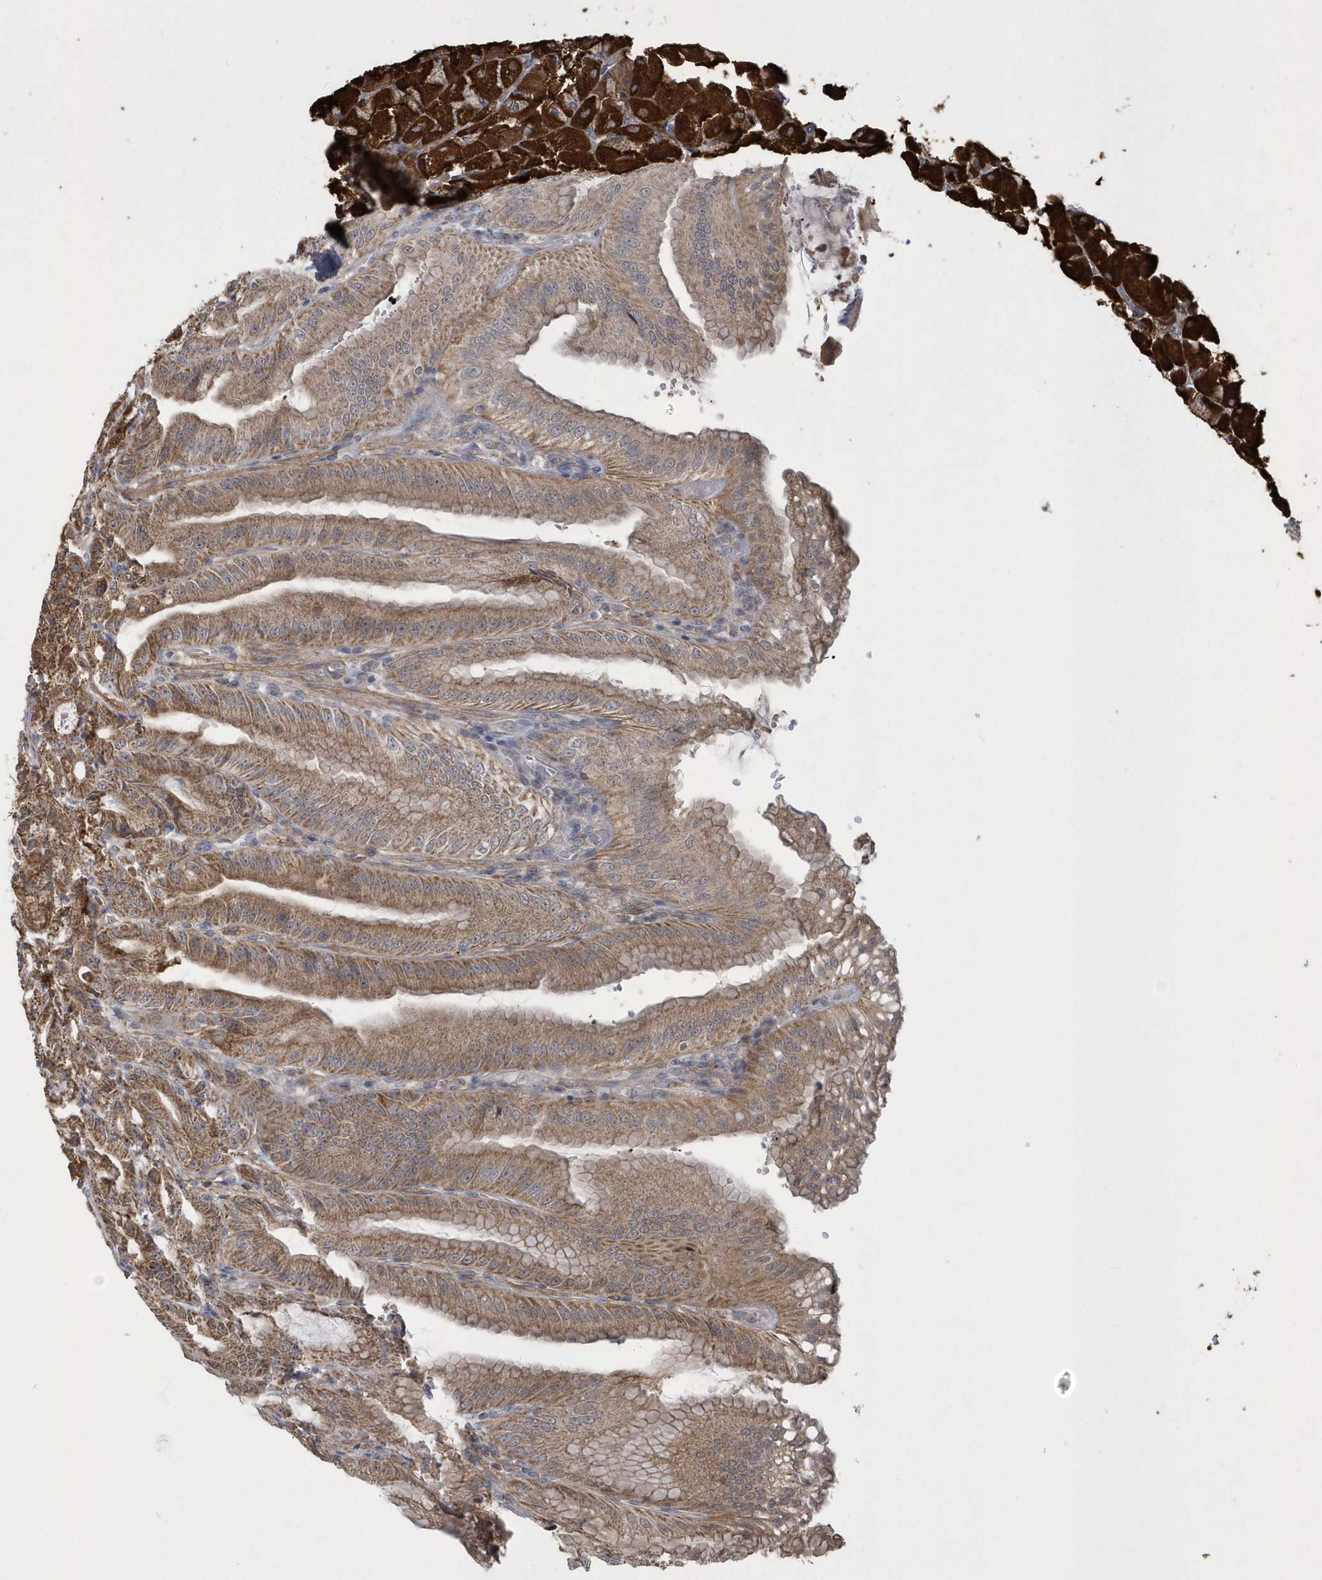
{"staining": {"intensity": "strong", "quantity": ">75%", "location": "cytoplasmic/membranous"}, "tissue": "stomach", "cell_type": "Glandular cells", "image_type": "normal", "snomed": [{"axis": "morphology", "description": "Normal tissue, NOS"}, {"axis": "topography", "description": "Stomach, upper"}, {"axis": "topography", "description": "Stomach, lower"}], "caption": "Immunohistochemical staining of unremarkable stomach shows strong cytoplasmic/membranous protein expression in about >75% of glandular cells. The staining was performed using DAB (3,3'-diaminobenzidine) to visualize the protein expression in brown, while the nuclei were stained in blue with hematoxylin (Magnification: 20x).", "gene": "SLX9", "patient": {"sex": "male", "age": 71}}